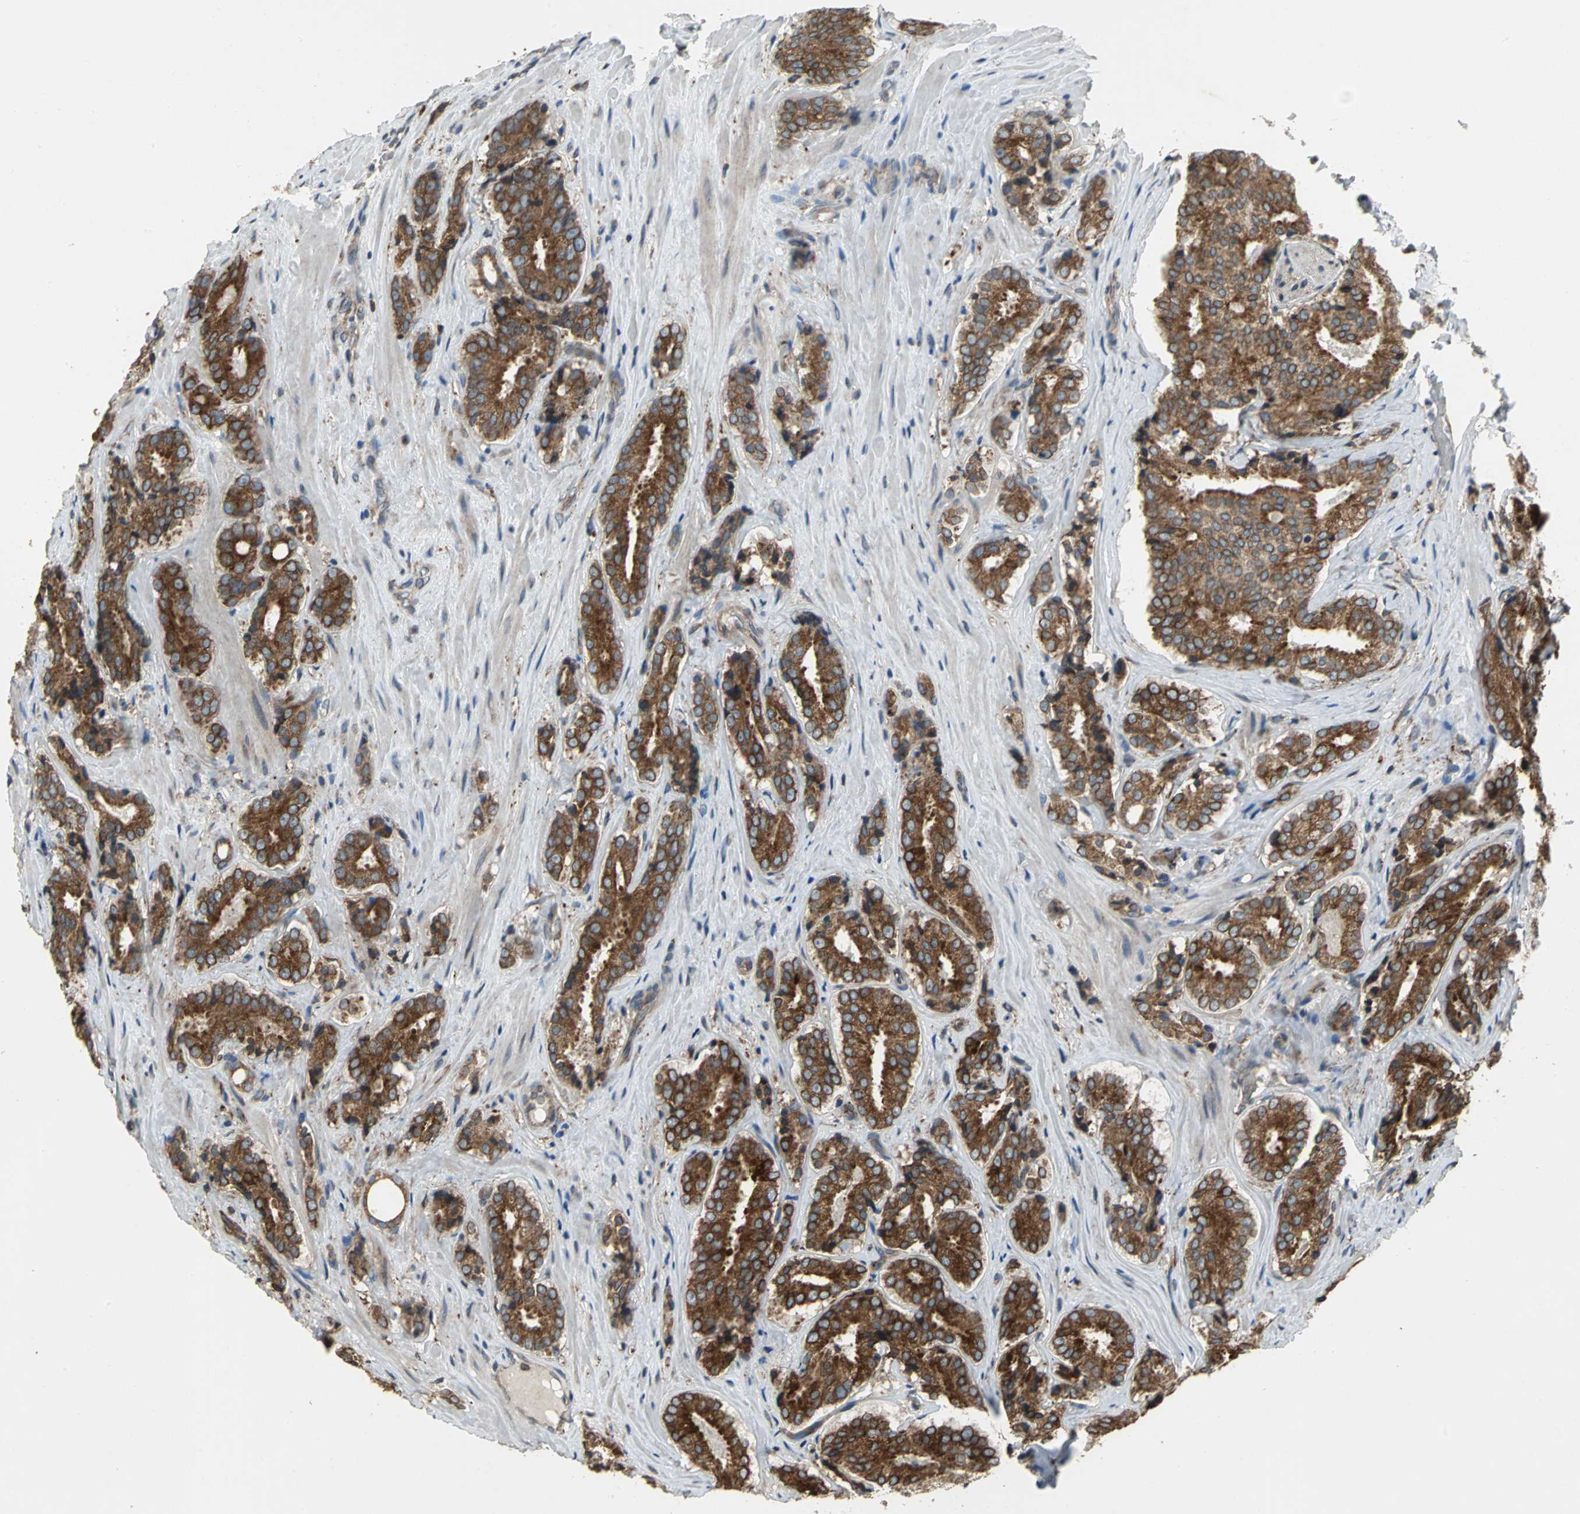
{"staining": {"intensity": "strong", "quantity": "25%-75%", "location": "cytoplasmic/membranous"}, "tissue": "prostate cancer", "cell_type": "Tumor cells", "image_type": "cancer", "snomed": [{"axis": "morphology", "description": "Adenocarcinoma, High grade"}, {"axis": "topography", "description": "Prostate"}], "caption": "Protein staining of prostate cancer tissue shows strong cytoplasmic/membranous expression in approximately 25%-75% of tumor cells. The protein of interest is shown in brown color, while the nuclei are stained blue.", "gene": "SYVN1", "patient": {"sex": "male", "age": 70}}